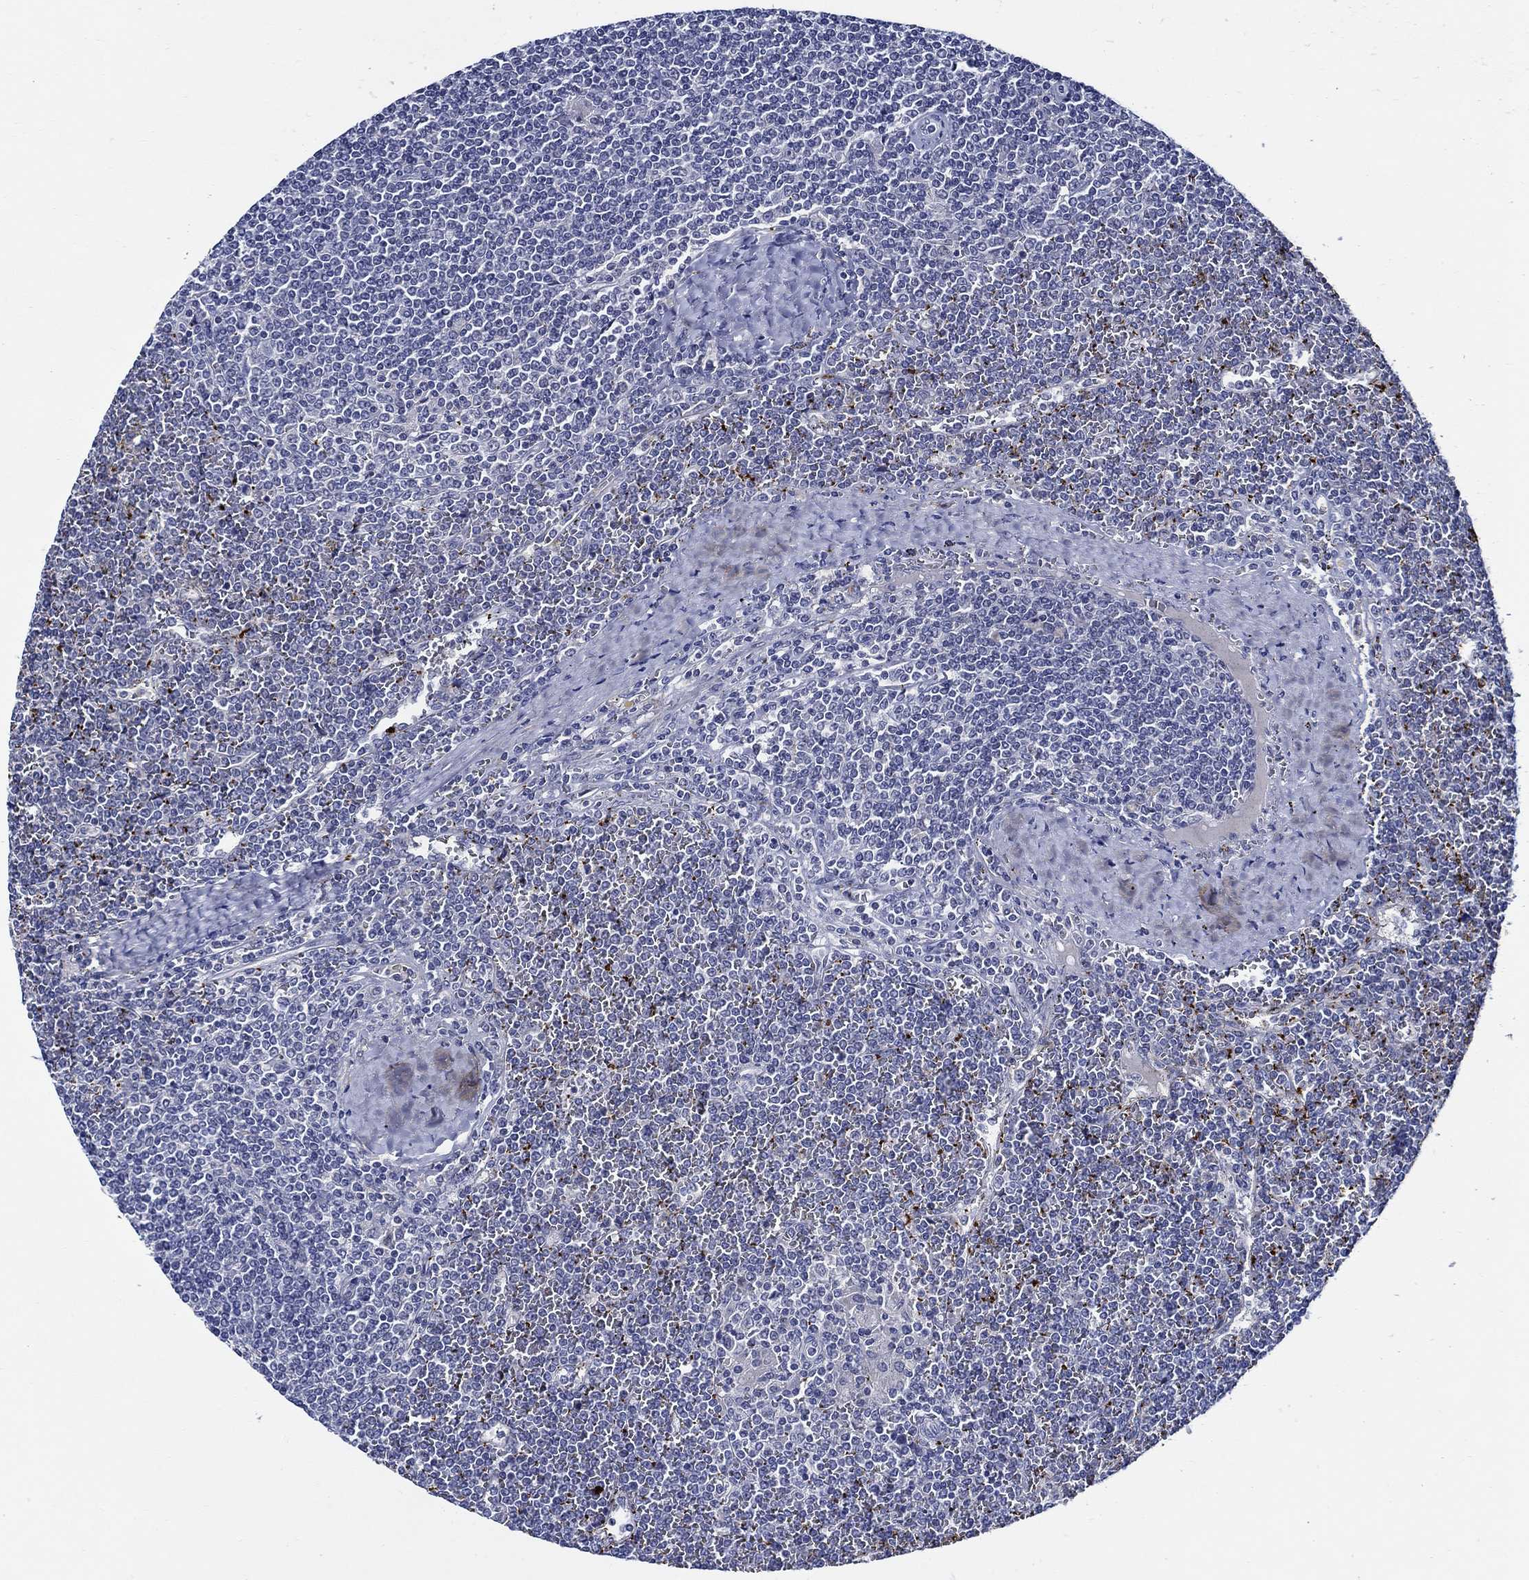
{"staining": {"intensity": "negative", "quantity": "none", "location": "none"}, "tissue": "lymphoma", "cell_type": "Tumor cells", "image_type": "cancer", "snomed": [{"axis": "morphology", "description": "Malignant lymphoma, non-Hodgkin's type, Low grade"}, {"axis": "topography", "description": "Spleen"}], "caption": "Image shows no protein staining in tumor cells of lymphoma tissue.", "gene": "ALOX12", "patient": {"sex": "female", "age": 19}}